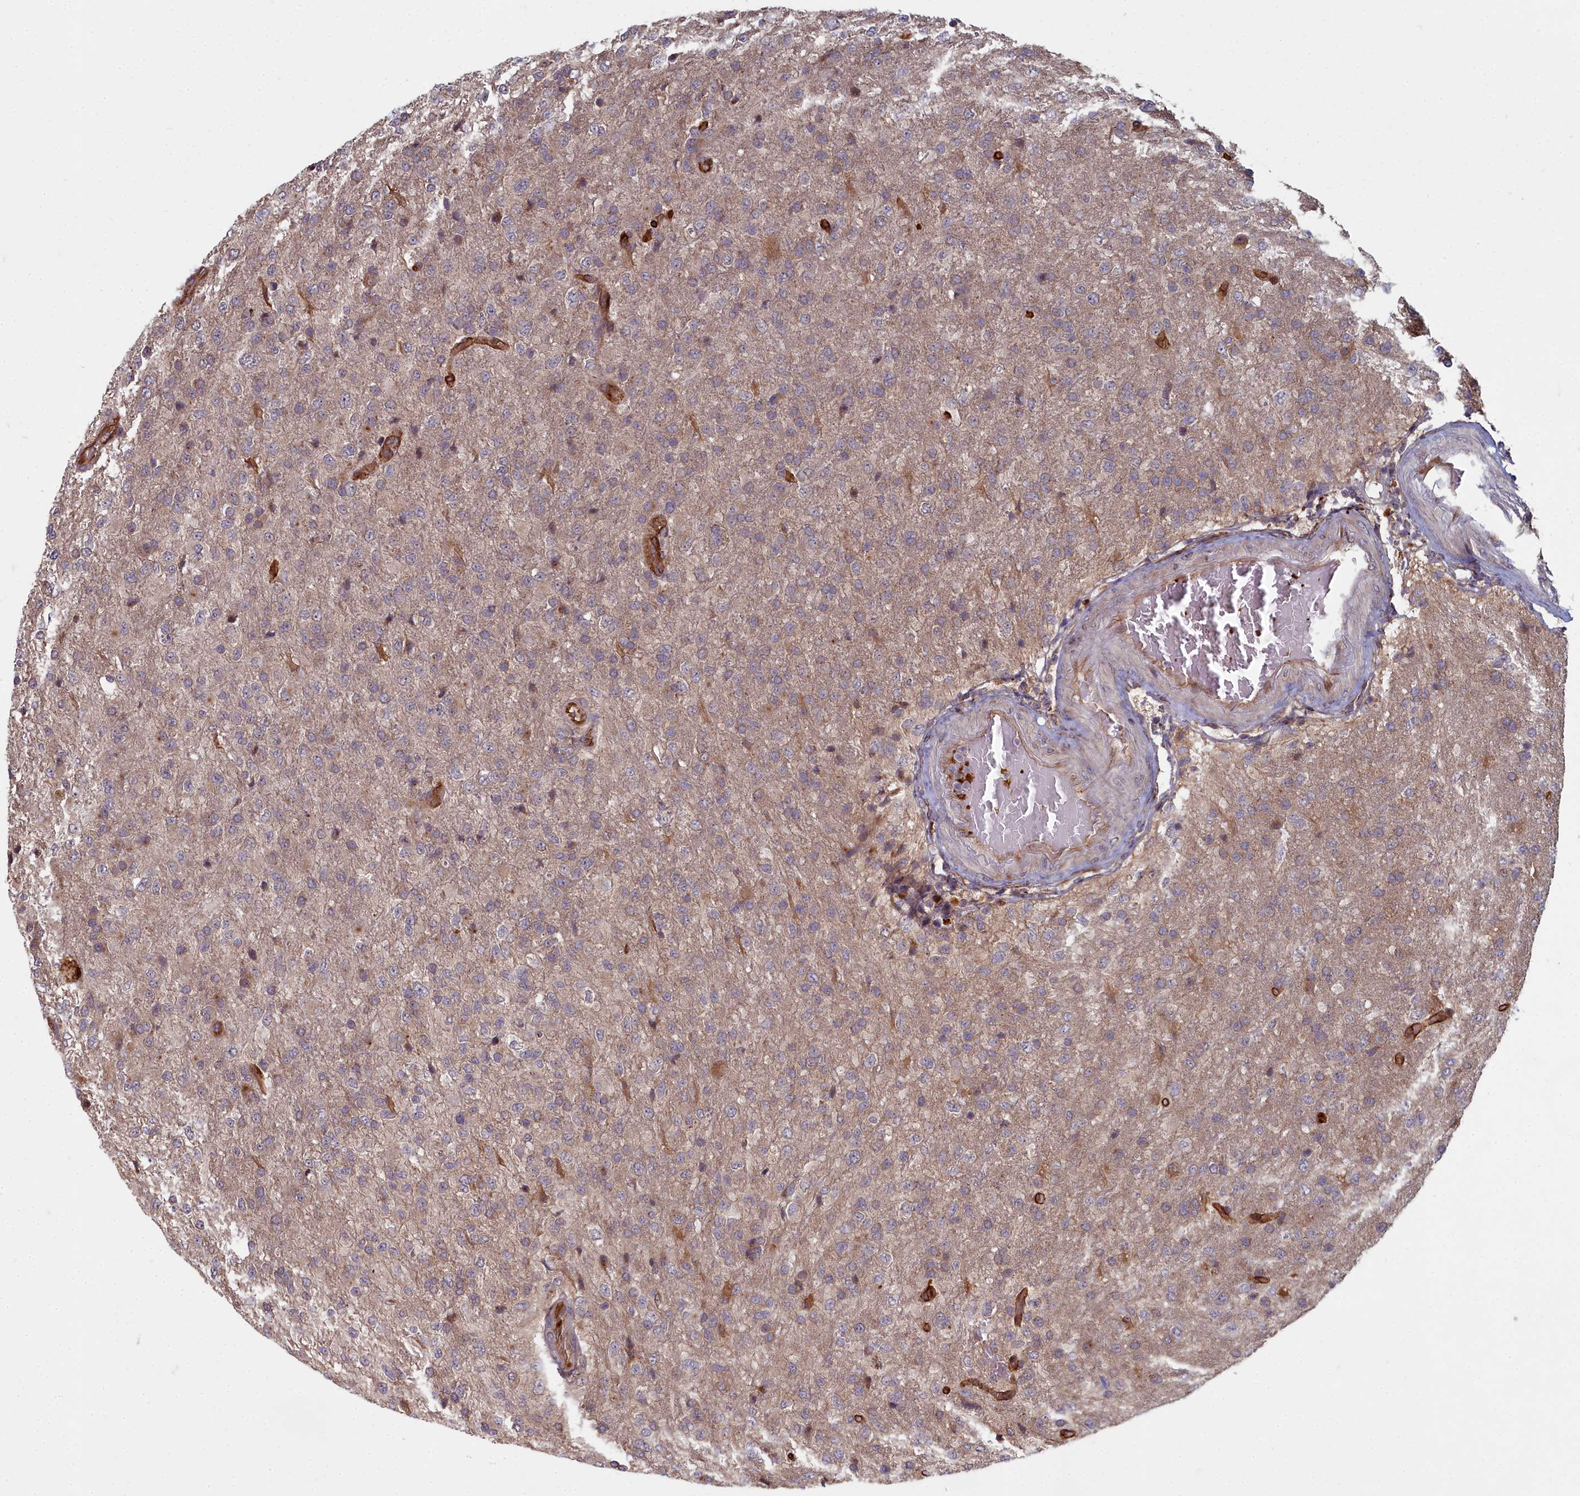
{"staining": {"intensity": "negative", "quantity": "none", "location": "none"}, "tissue": "glioma", "cell_type": "Tumor cells", "image_type": "cancer", "snomed": [{"axis": "morphology", "description": "Glioma, malignant, High grade"}, {"axis": "topography", "description": "Brain"}], "caption": "High power microscopy micrograph of an immunohistochemistry (IHC) histopathology image of glioma, revealing no significant expression in tumor cells.", "gene": "TSPYL4", "patient": {"sex": "female", "age": 74}}